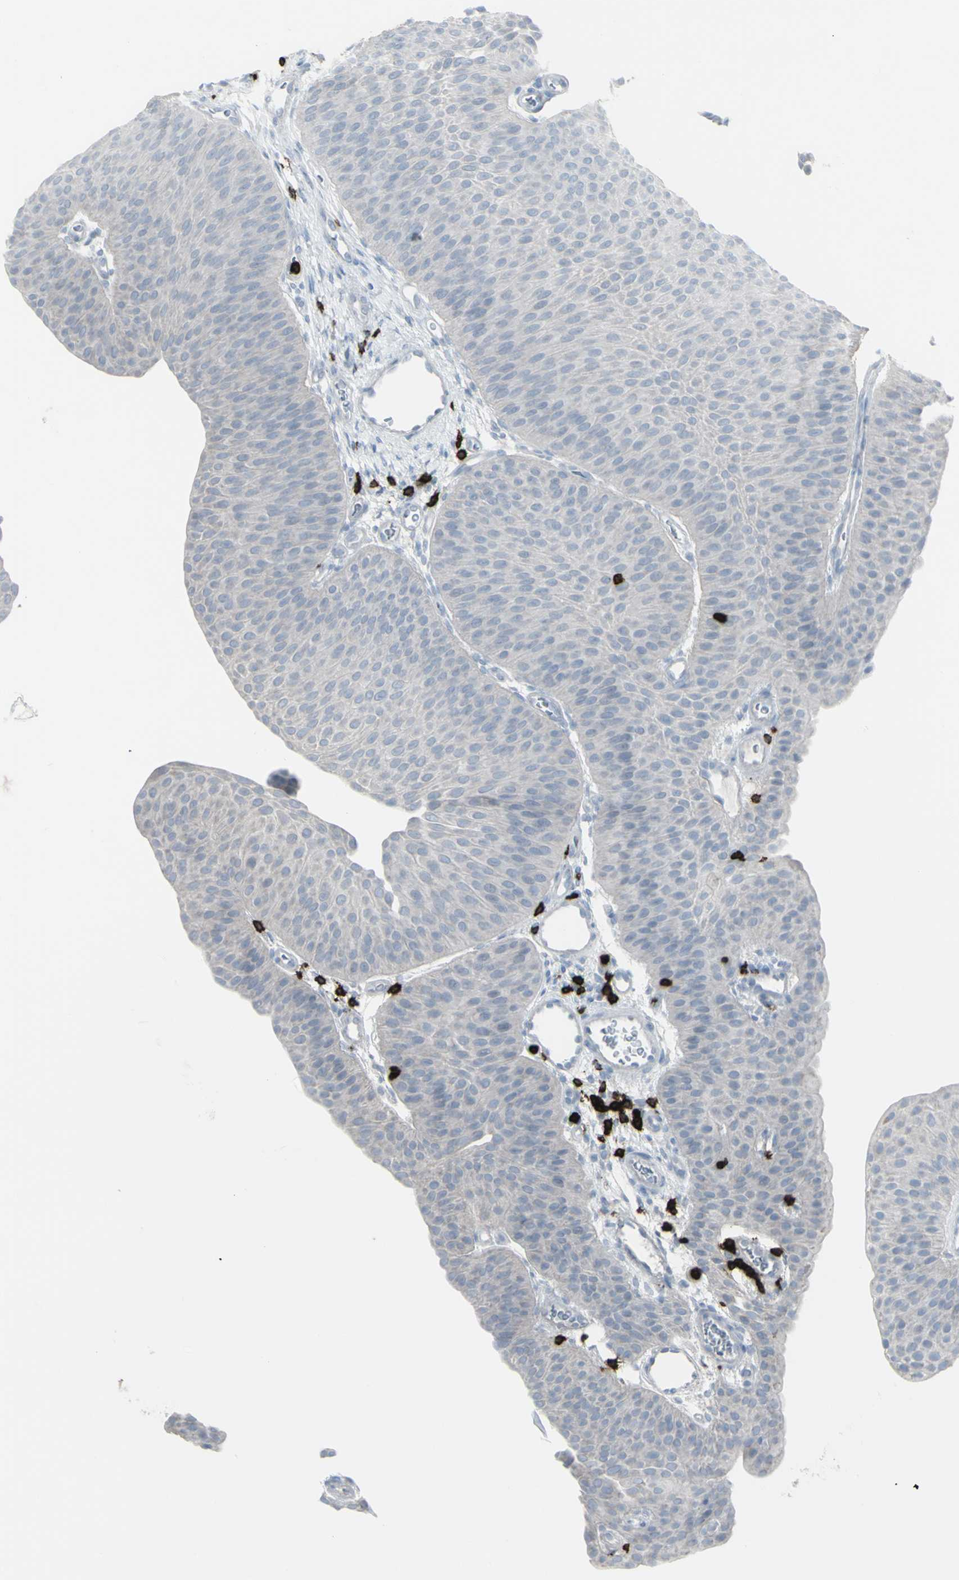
{"staining": {"intensity": "negative", "quantity": "none", "location": "none"}, "tissue": "urothelial cancer", "cell_type": "Tumor cells", "image_type": "cancer", "snomed": [{"axis": "morphology", "description": "Urothelial carcinoma, Low grade"}, {"axis": "topography", "description": "Urinary bladder"}], "caption": "Low-grade urothelial carcinoma was stained to show a protein in brown. There is no significant positivity in tumor cells. (Immunohistochemistry (ihc), brightfield microscopy, high magnification).", "gene": "CD247", "patient": {"sex": "female", "age": 60}}